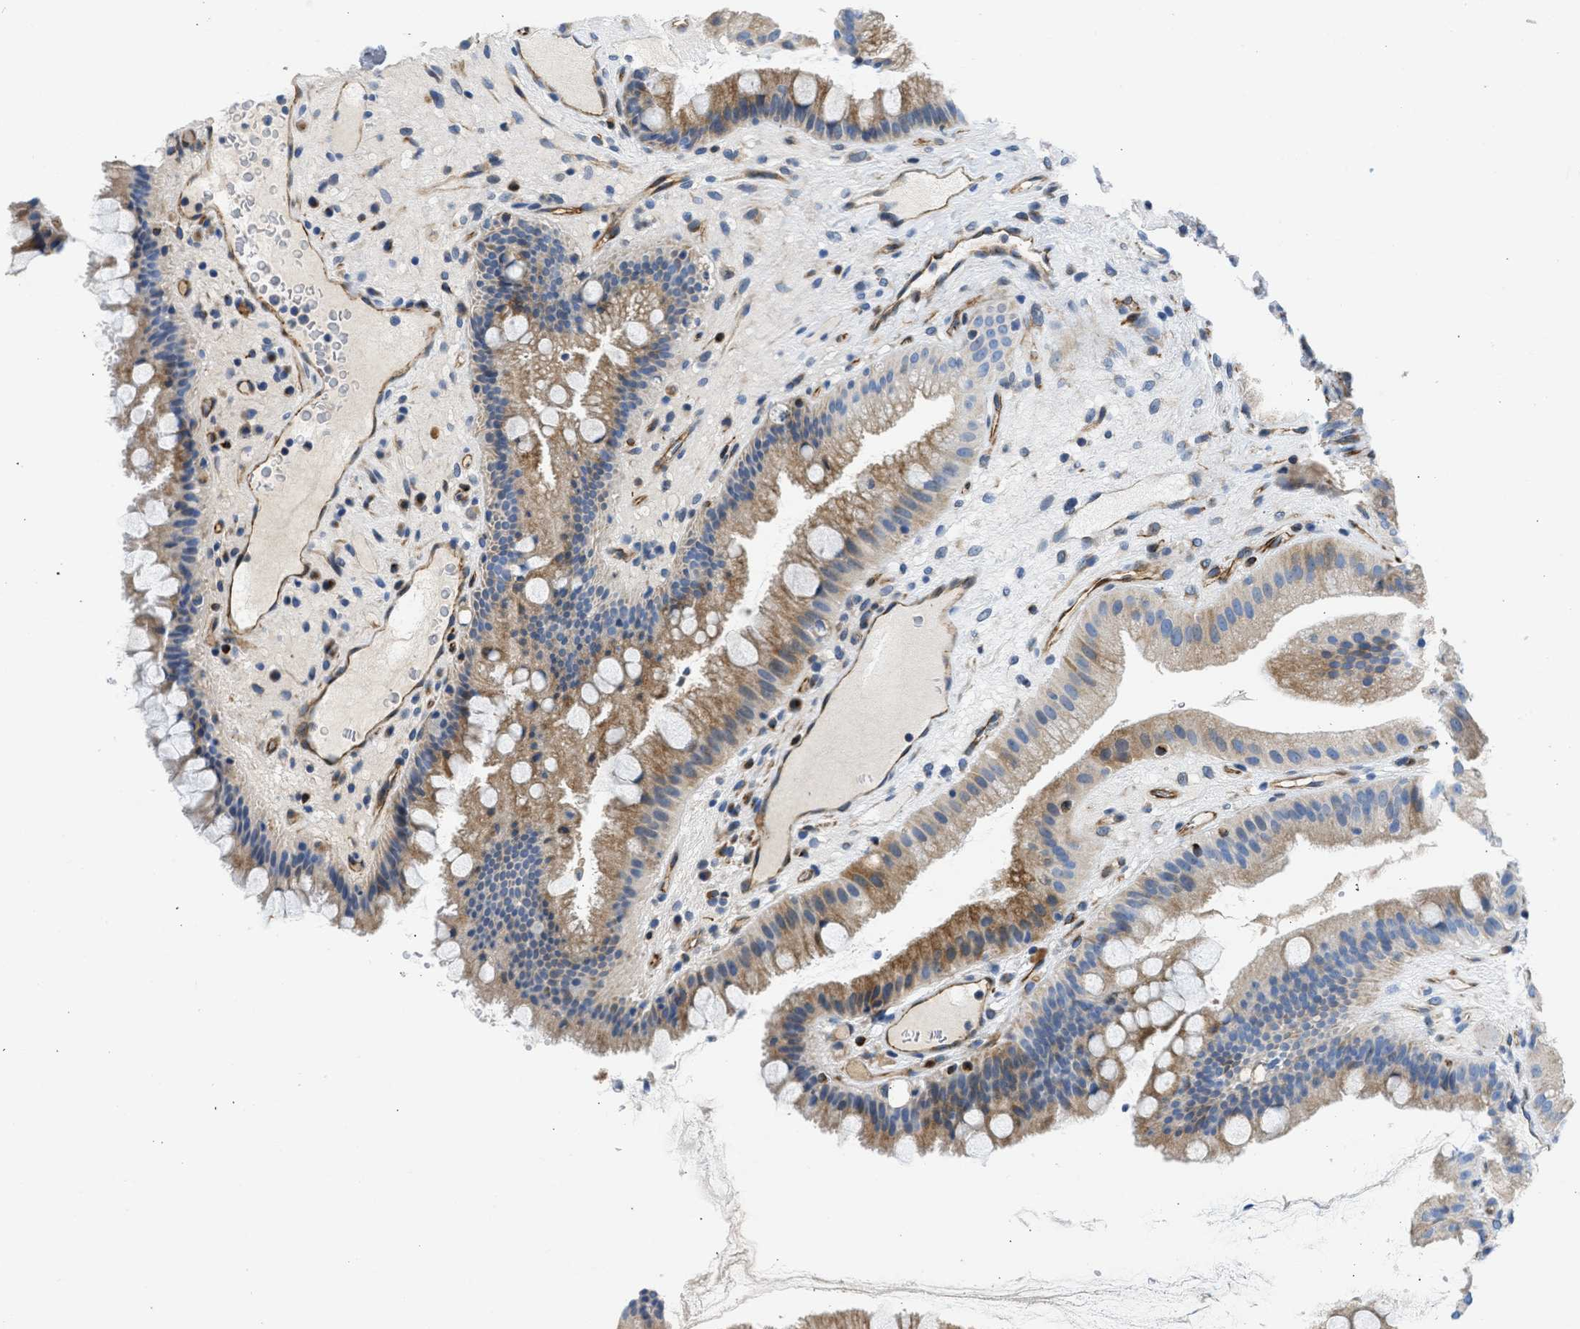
{"staining": {"intensity": "moderate", "quantity": "25%-75%", "location": "cytoplasmic/membranous"}, "tissue": "gallbladder", "cell_type": "Glandular cells", "image_type": "normal", "snomed": [{"axis": "morphology", "description": "Normal tissue, NOS"}, {"axis": "topography", "description": "Gallbladder"}], "caption": "Immunohistochemistry (IHC) of benign gallbladder exhibits medium levels of moderate cytoplasmic/membranous staining in about 25%-75% of glandular cells. The protein is shown in brown color, while the nuclei are stained blue.", "gene": "ULK4", "patient": {"sex": "male", "age": 49}}